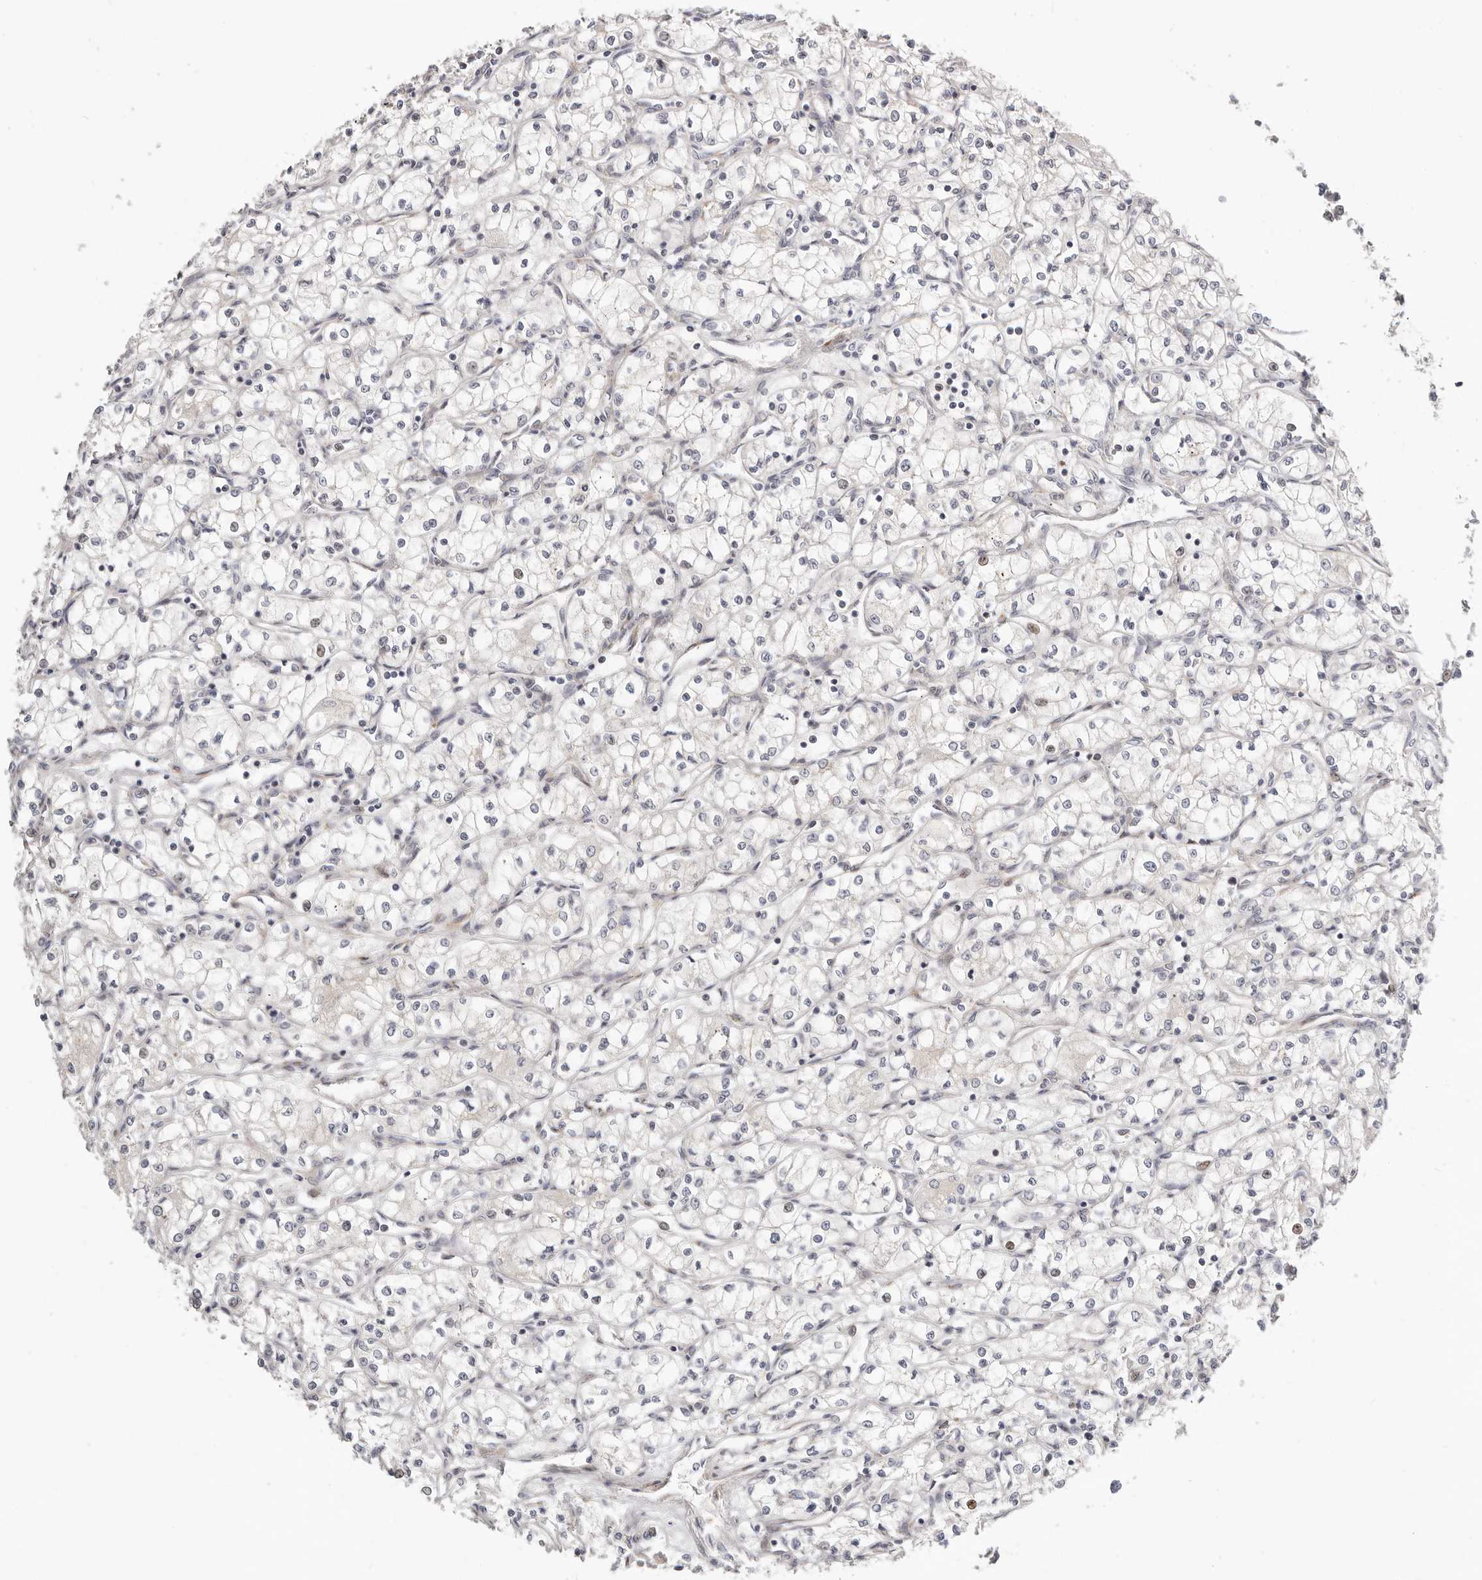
{"staining": {"intensity": "negative", "quantity": "none", "location": "none"}, "tissue": "renal cancer", "cell_type": "Tumor cells", "image_type": "cancer", "snomed": [{"axis": "morphology", "description": "Adenocarcinoma, NOS"}, {"axis": "topography", "description": "Kidney"}], "caption": "IHC image of human renal cancer stained for a protein (brown), which exhibits no positivity in tumor cells.", "gene": "IL32", "patient": {"sex": "male", "age": 59}}